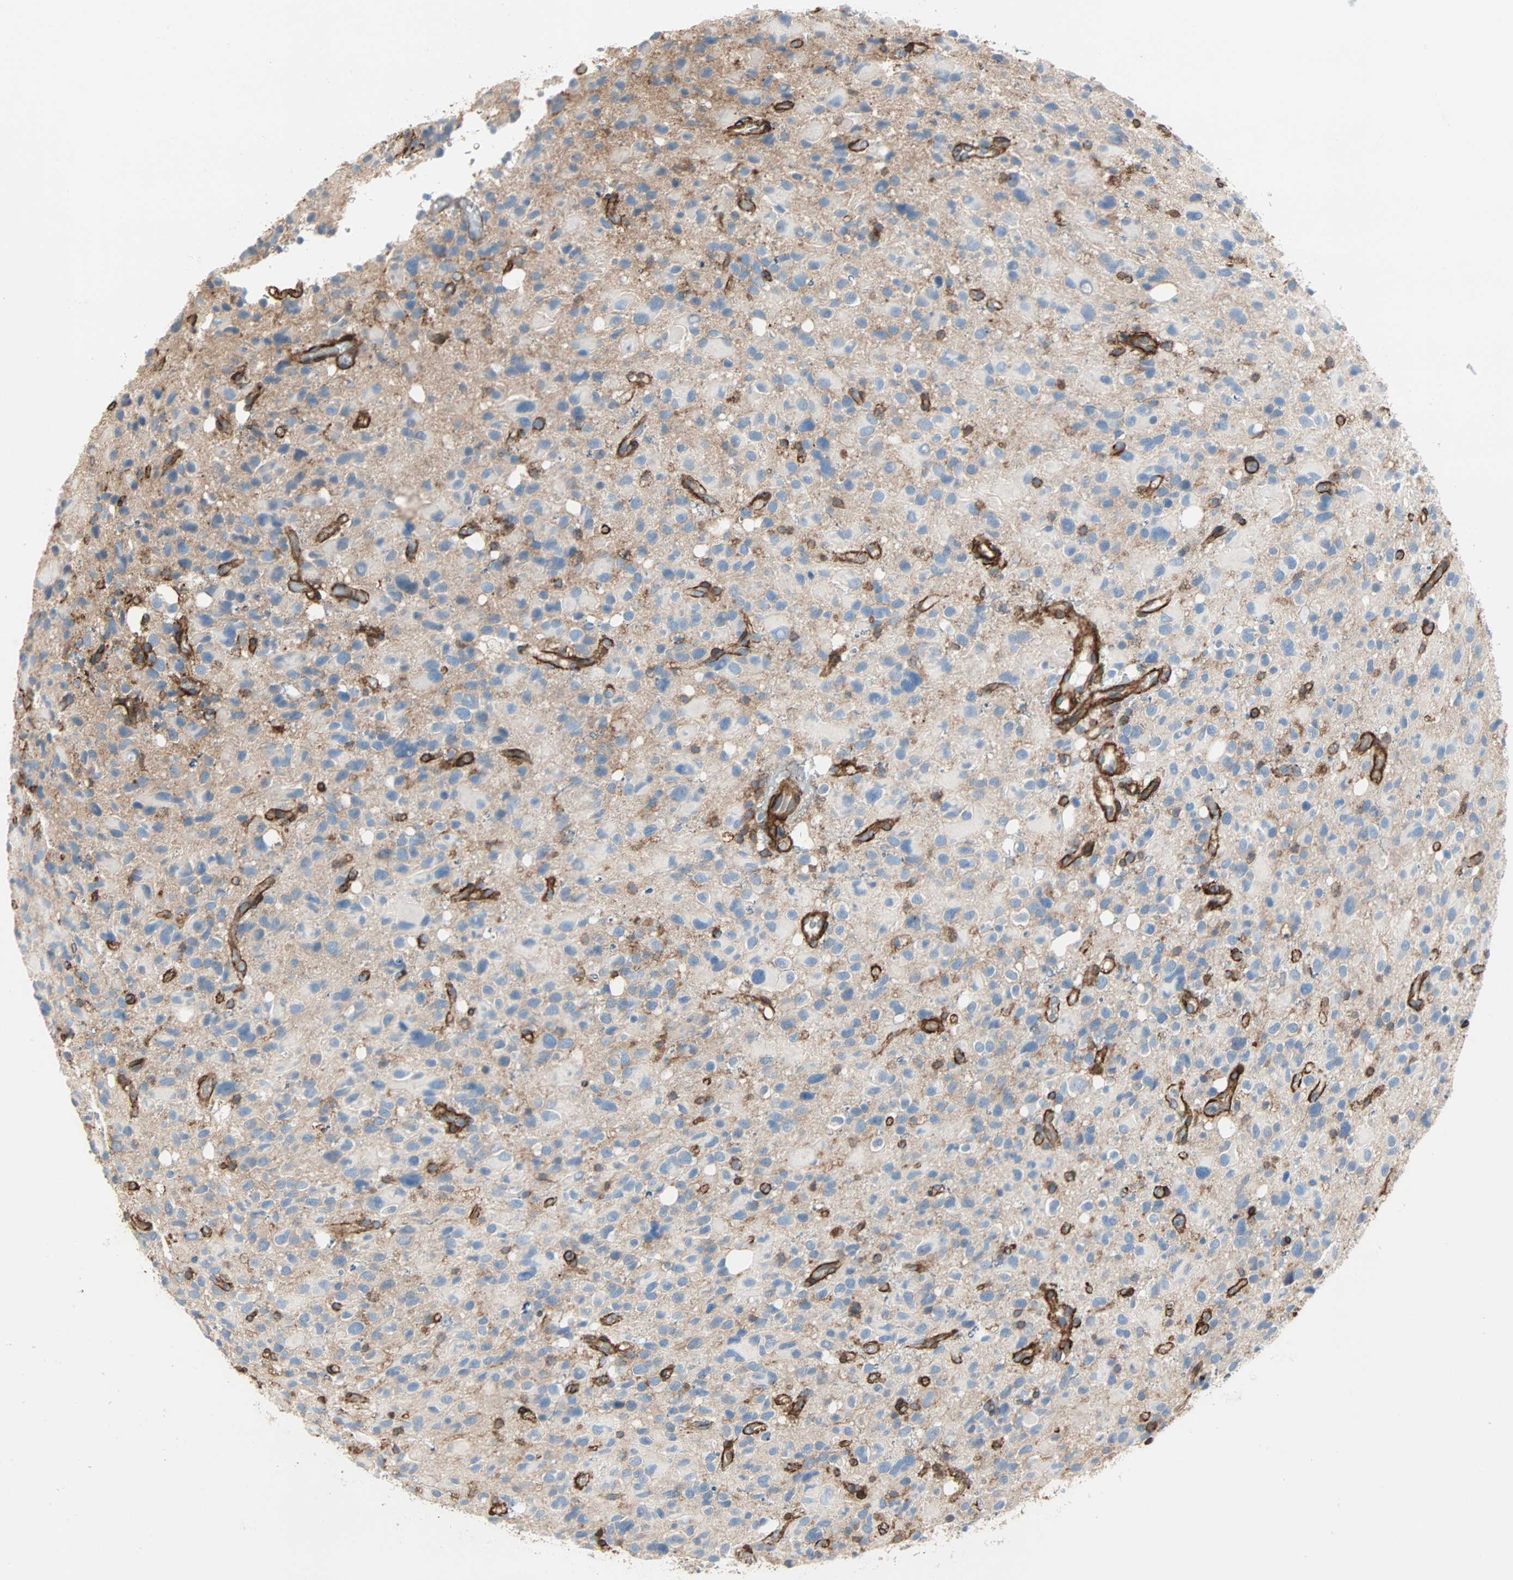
{"staining": {"intensity": "negative", "quantity": "none", "location": "none"}, "tissue": "glioma", "cell_type": "Tumor cells", "image_type": "cancer", "snomed": [{"axis": "morphology", "description": "Glioma, malignant, High grade"}, {"axis": "topography", "description": "Brain"}], "caption": "Histopathology image shows no significant protein positivity in tumor cells of malignant high-grade glioma.", "gene": "EPB41L2", "patient": {"sex": "male", "age": 48}}